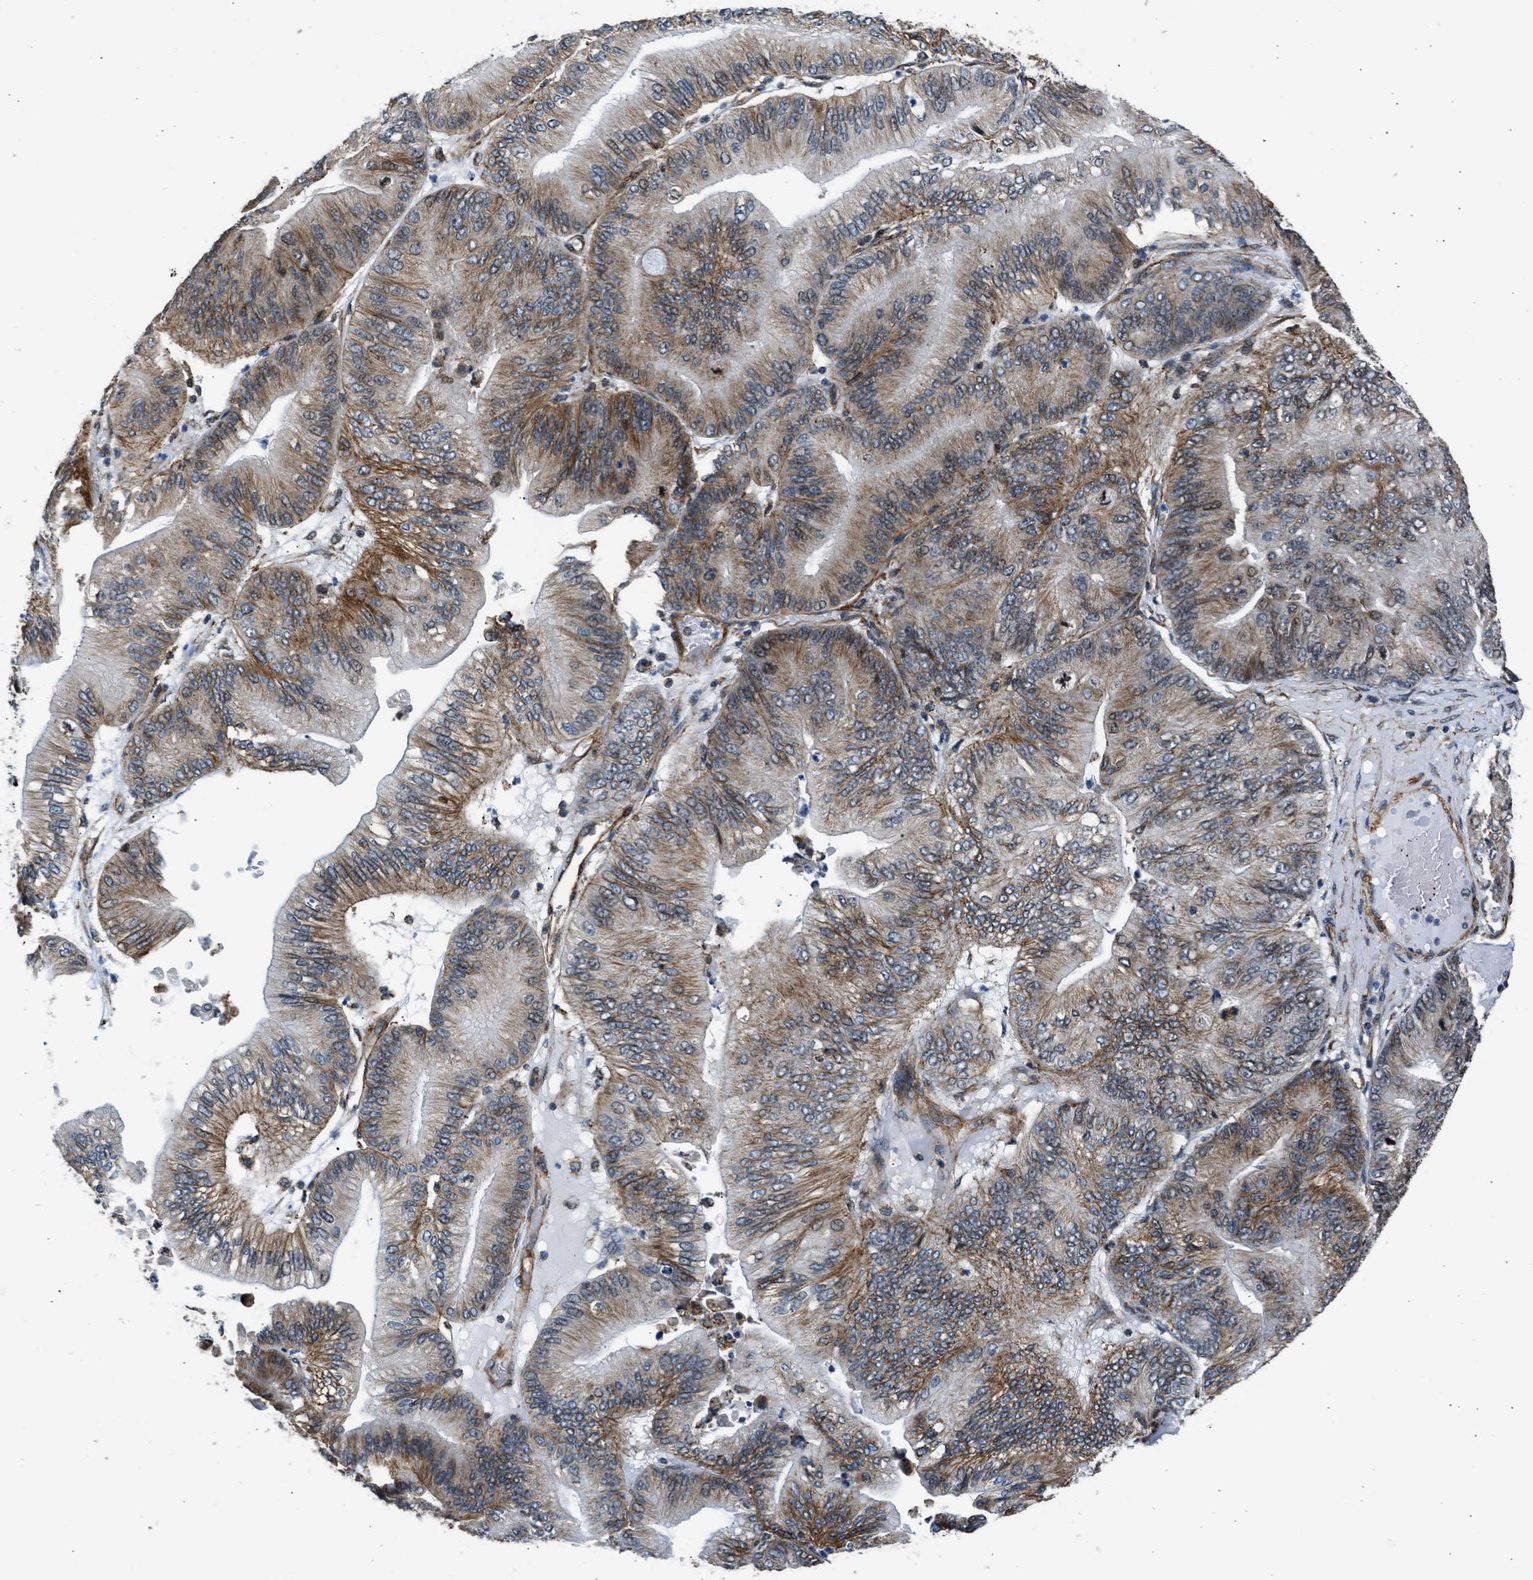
{"staining": {"intensity": "moderate", "quantity": ">75%", "location": "cytoplasmic/membranous"}, "tissue": "ovarian cancer", "cell_type": "Tumor cells", "image_type": "cancer", "snomed": [{"axis": "morphology", "description": "Cystadenocarcinoma, mucinous, NOS"}, {"axis": "topography", "description": "Ovary"}], "caption": "DAB (3,3'-diaminobenzidine) immunohistochemical staining of ovarian mucinous cystadenocarcinoma shows moderate cytoplasmic/membranous protein positivity in about >75% of tumor cells.", "gene": "SEPTIN2", "patient": {"sex": "female", "age": 61}}